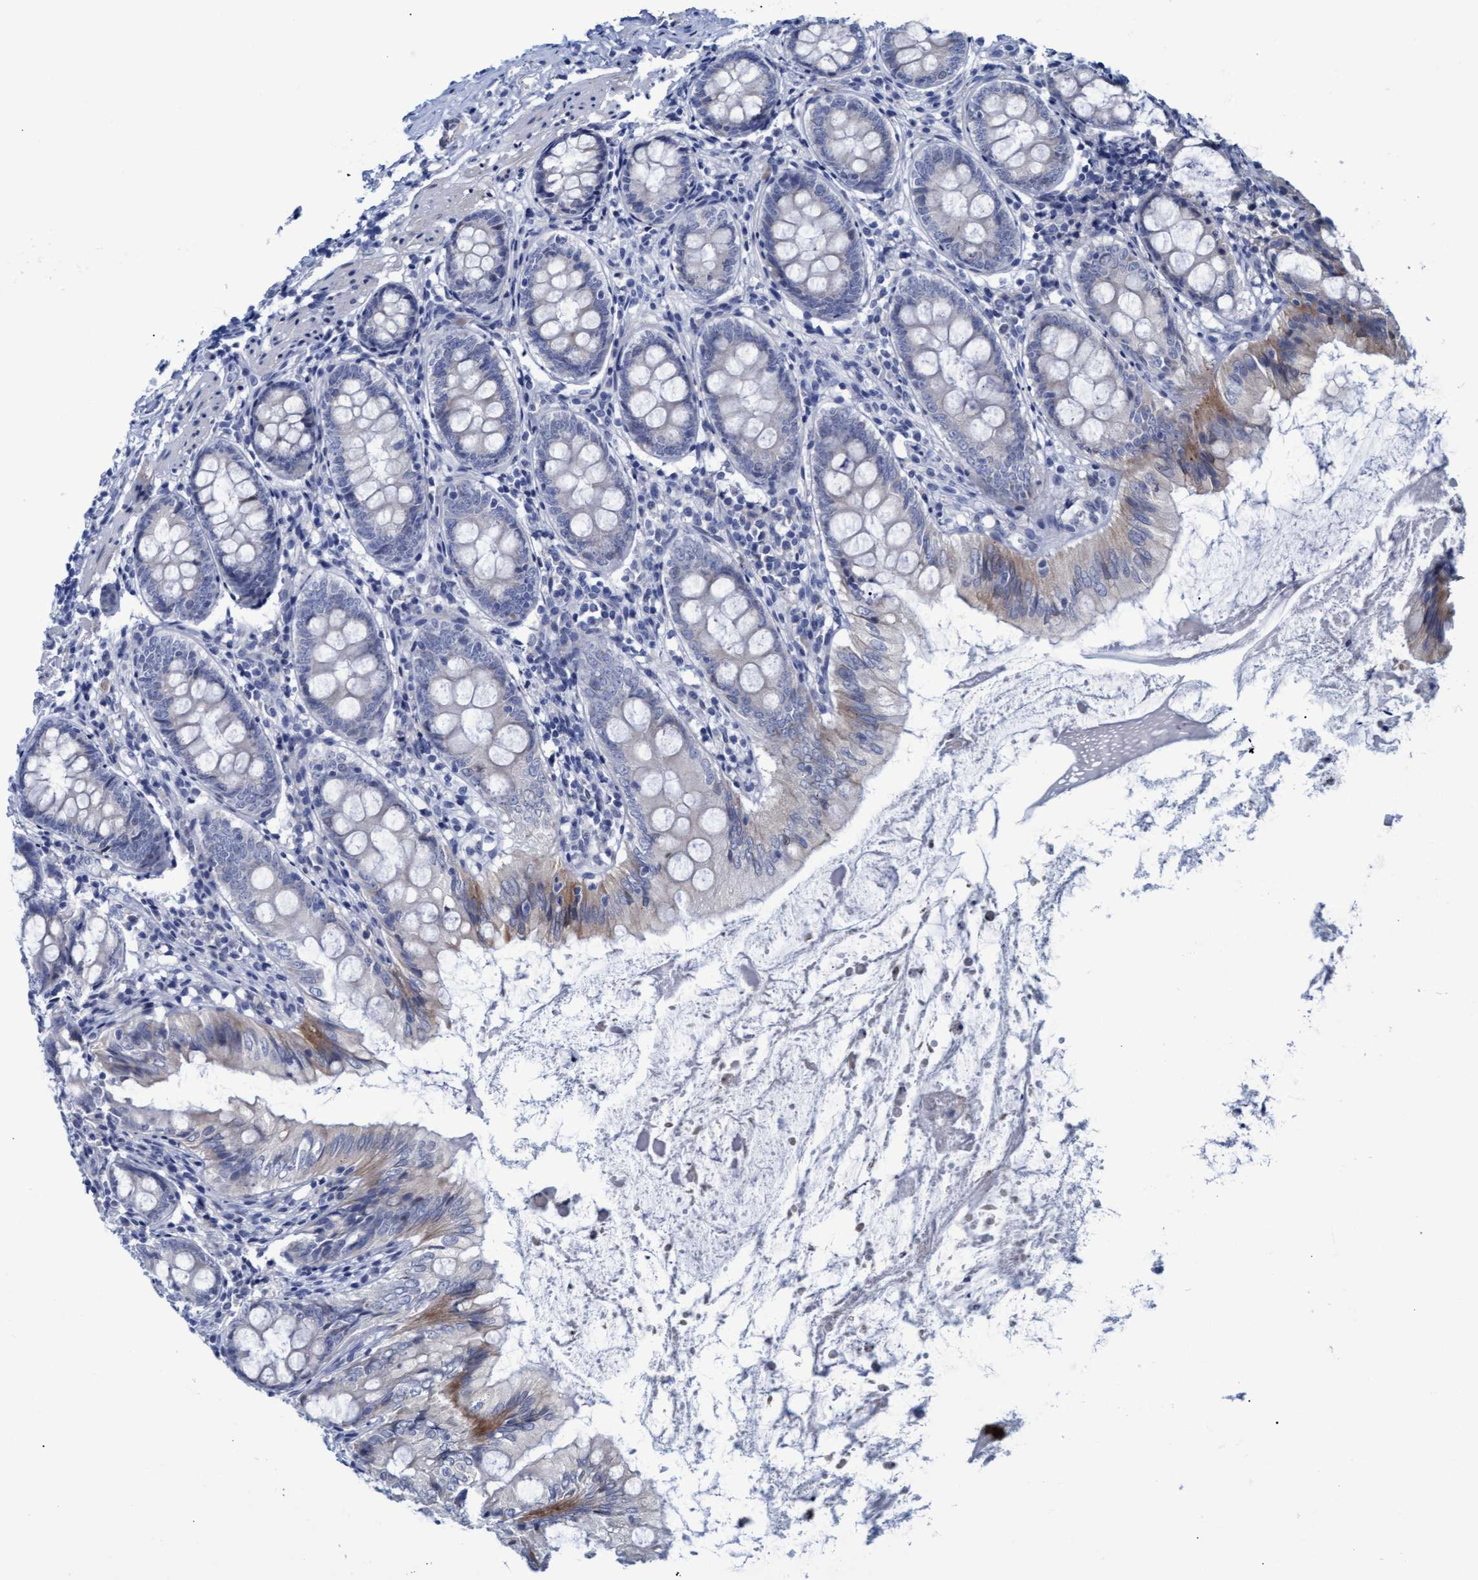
{"staining": {"intensity": "moderate", "quantity": "<25%", "location": "cytoplasmic/membranous"}, "tissue": "appendix", "cell_type": "Glandular cells", "image_type": "normal", "snomed": [{"axis": "morphology", "description": "Normal tissue, NOS"}, {"axis": "topography", "description": "Appendix"}], "caption": "Glandular cells demonstrate low levels of moderate cytoplasmic/membranous staining in approximately <25% of cells in normal human appendix.", "gene": "SSTR3", "patient": {"sex": "female", "age": 77}}